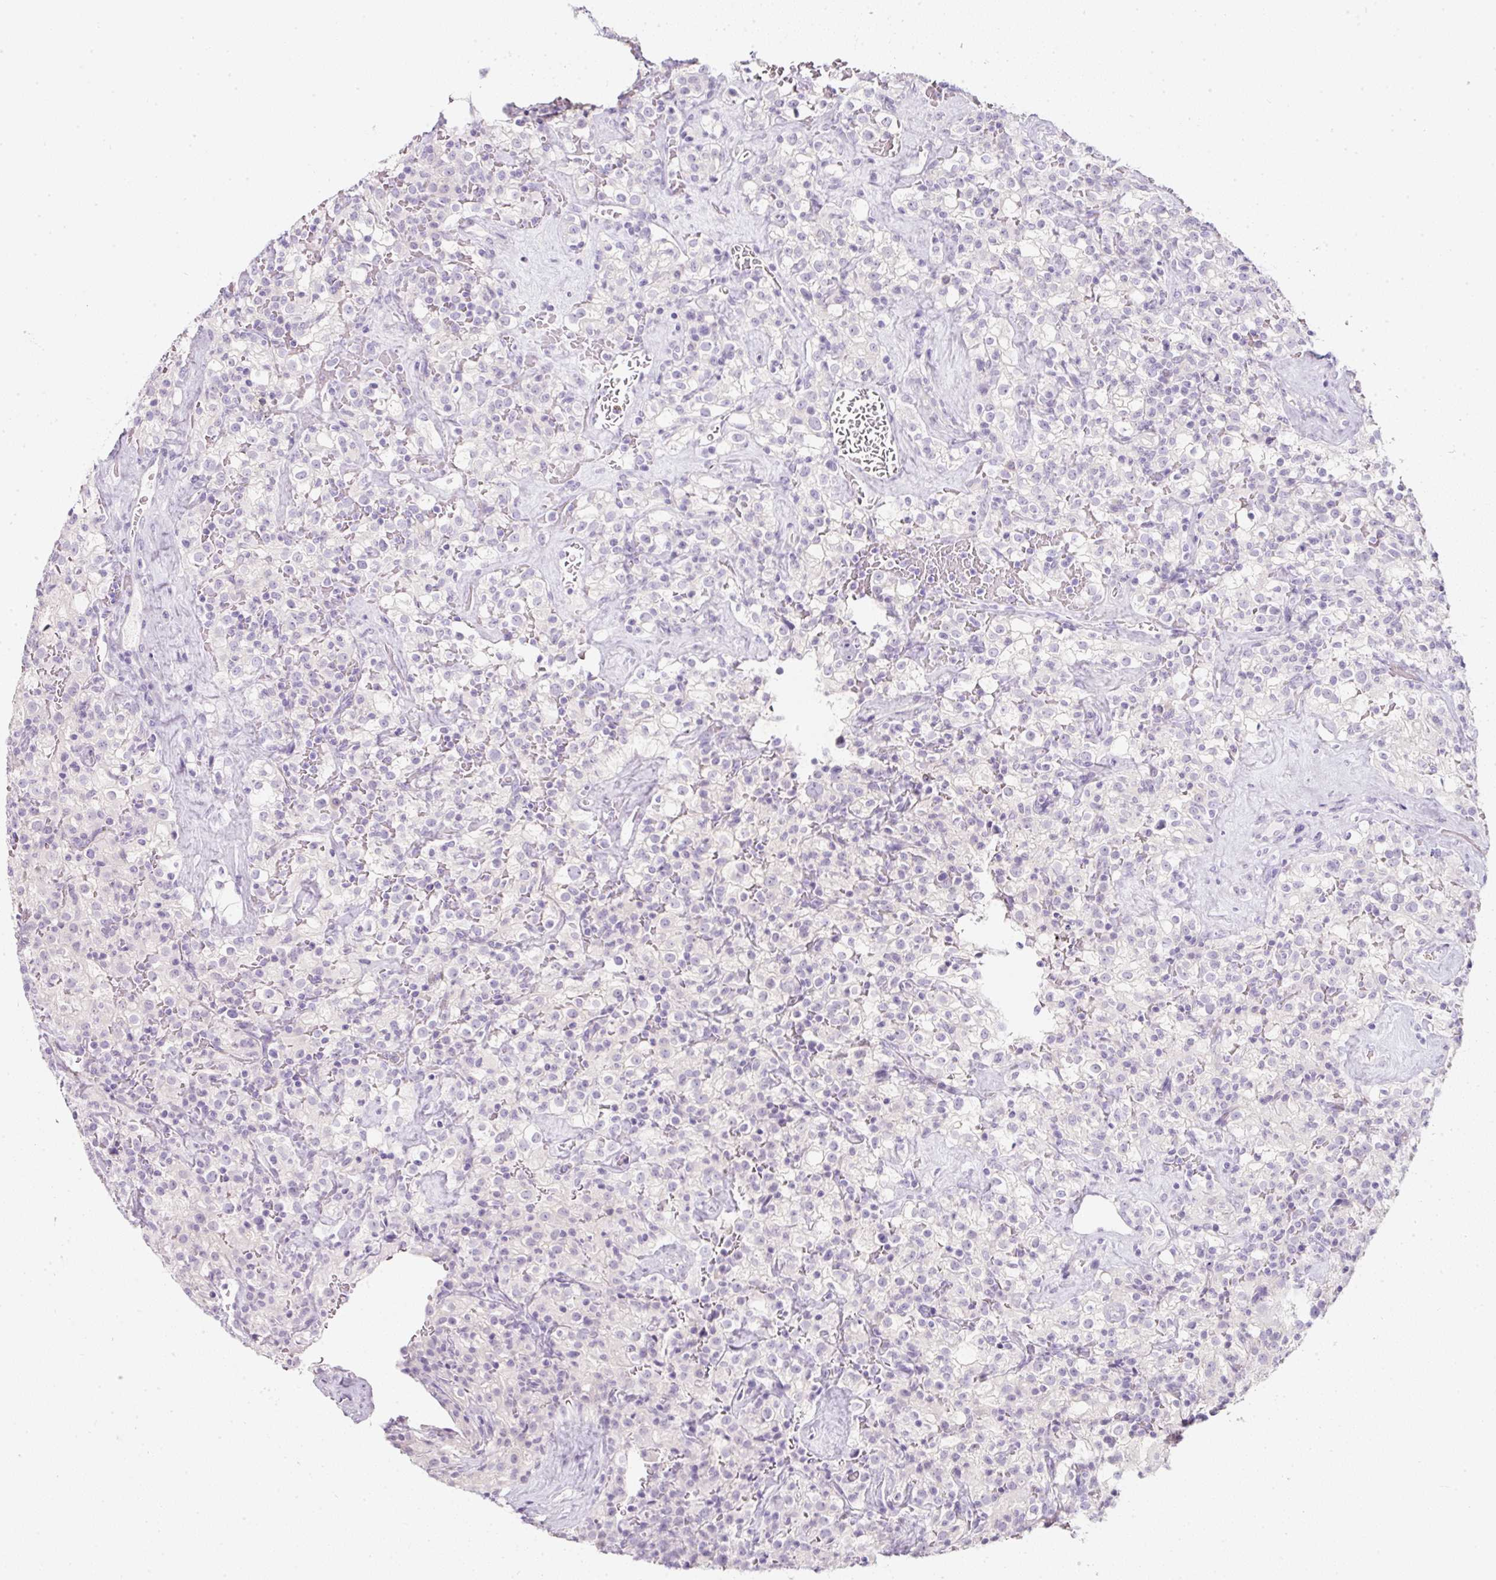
{"staining": {"intensity": "negative", "quantity": "none", "location": "none"}, "tissue": "renal cancer", "cell_type": "Tumor cells", "image_type": "cancer", "snomed": [{"axis": "morphology", "description": "Adenocarcinoma, NOS"}, {"axis": "topography", "description": "Kidney"}], "caption": "The immunohistochemistry micrograph has no significant staining in tumor cells of renal cancer (adenocarcinoma) tissue.", "gene": "SLC2A2", "patient": {"sex": "female", "age": 74}}